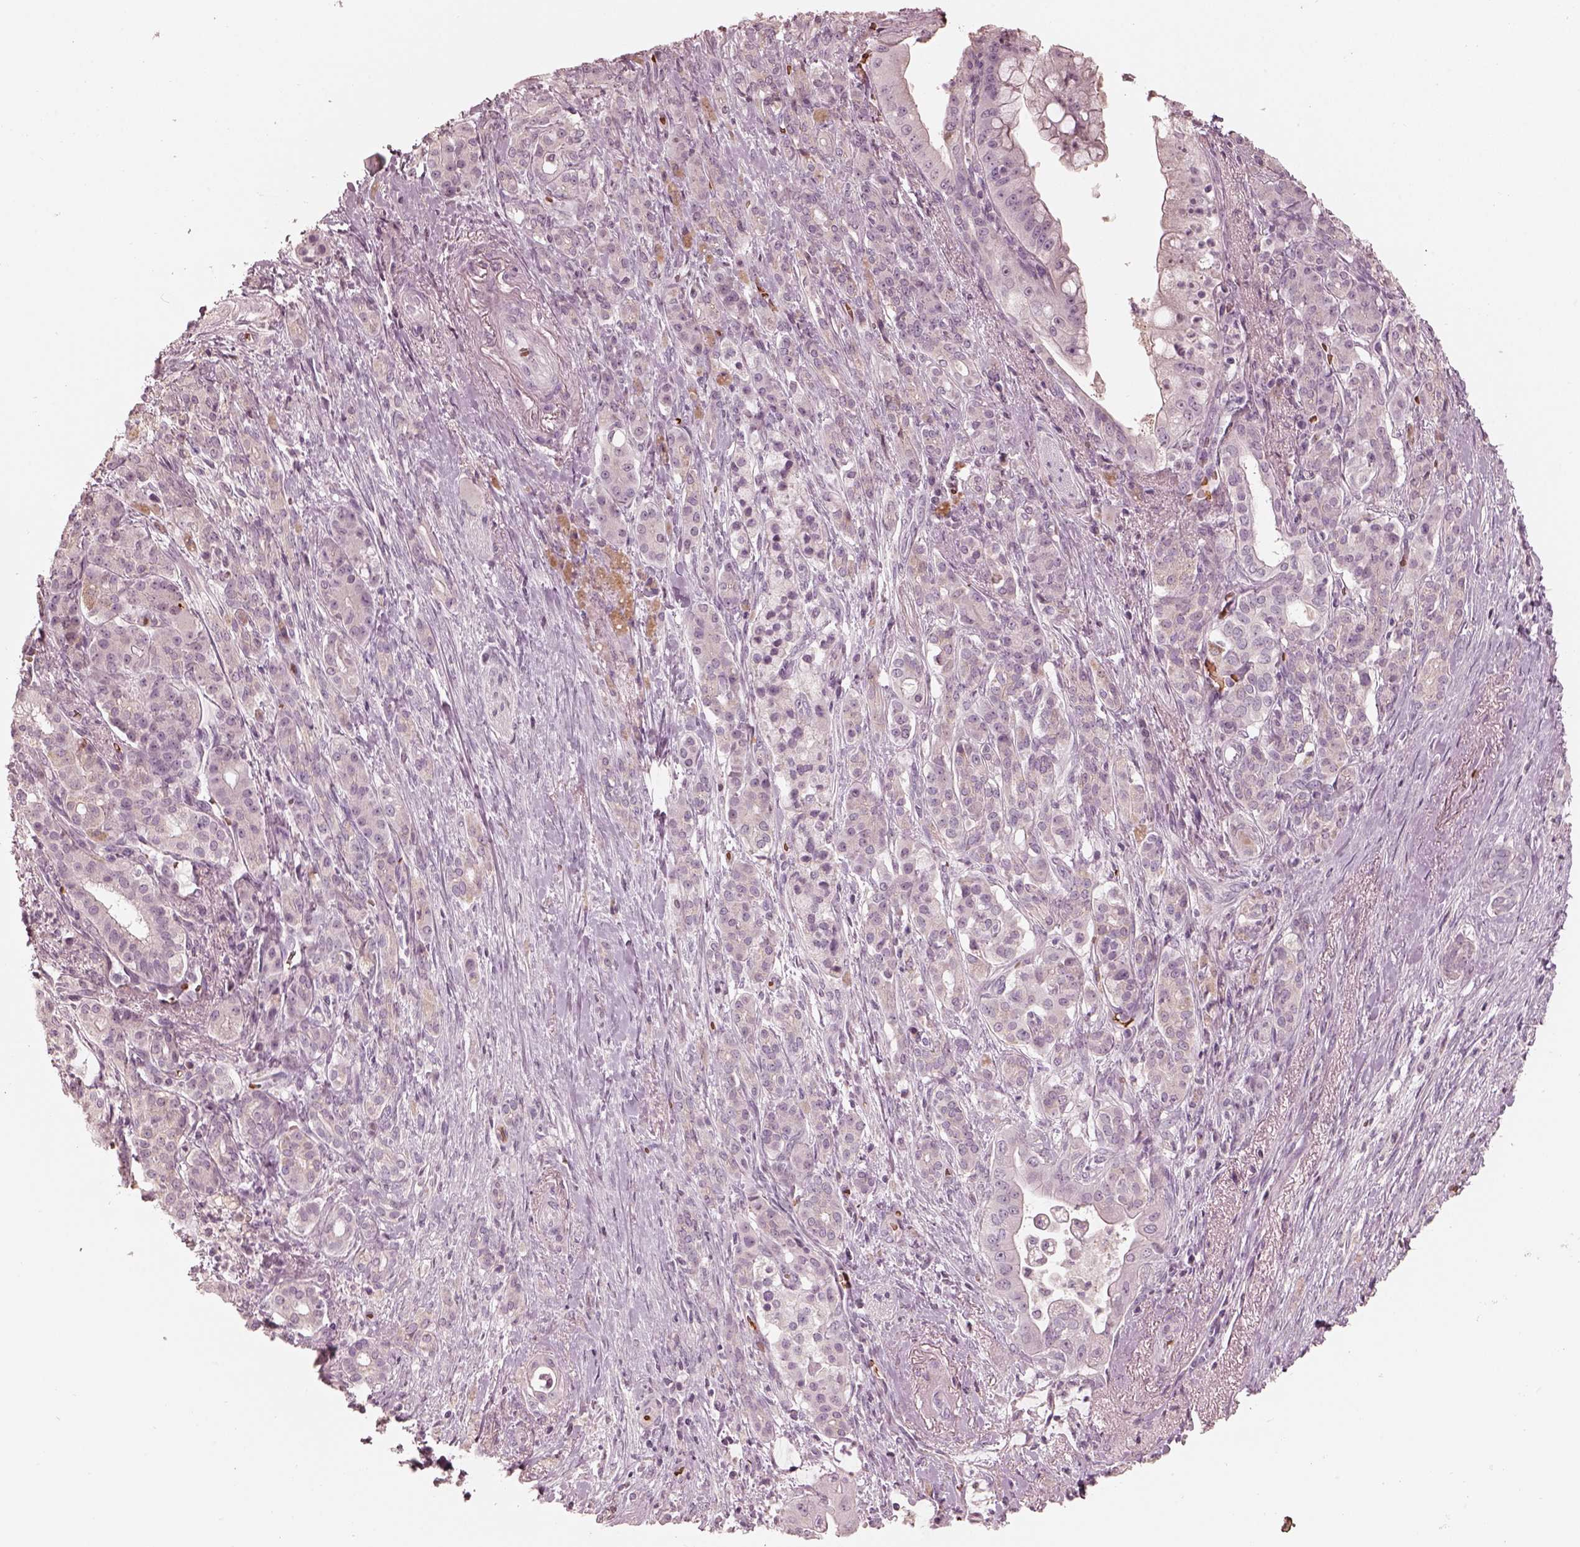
{"staining": {"intensity": "negative", "quantity": "none", "location": "none"}, "tissue": "pancreatic cancer", "cell_type": "Tumor cells", "image_type": "cancer", "snomed": [{"axis": "morphology", "description": "Normal tissue, NOS"}, {"axis": "morphology", "description": "Inflammation, NOS"}, {"axis": "morphology", "description": "Adenocarcinoma, NOS"}, {"axis": "topography", "description": "Pancreas"}], "caption": "The micrograph shows no staining of tumor cells in pancreatic cancer.", "gene": "ANKLE1", "patient": {"sex": "male", "age": 57}}